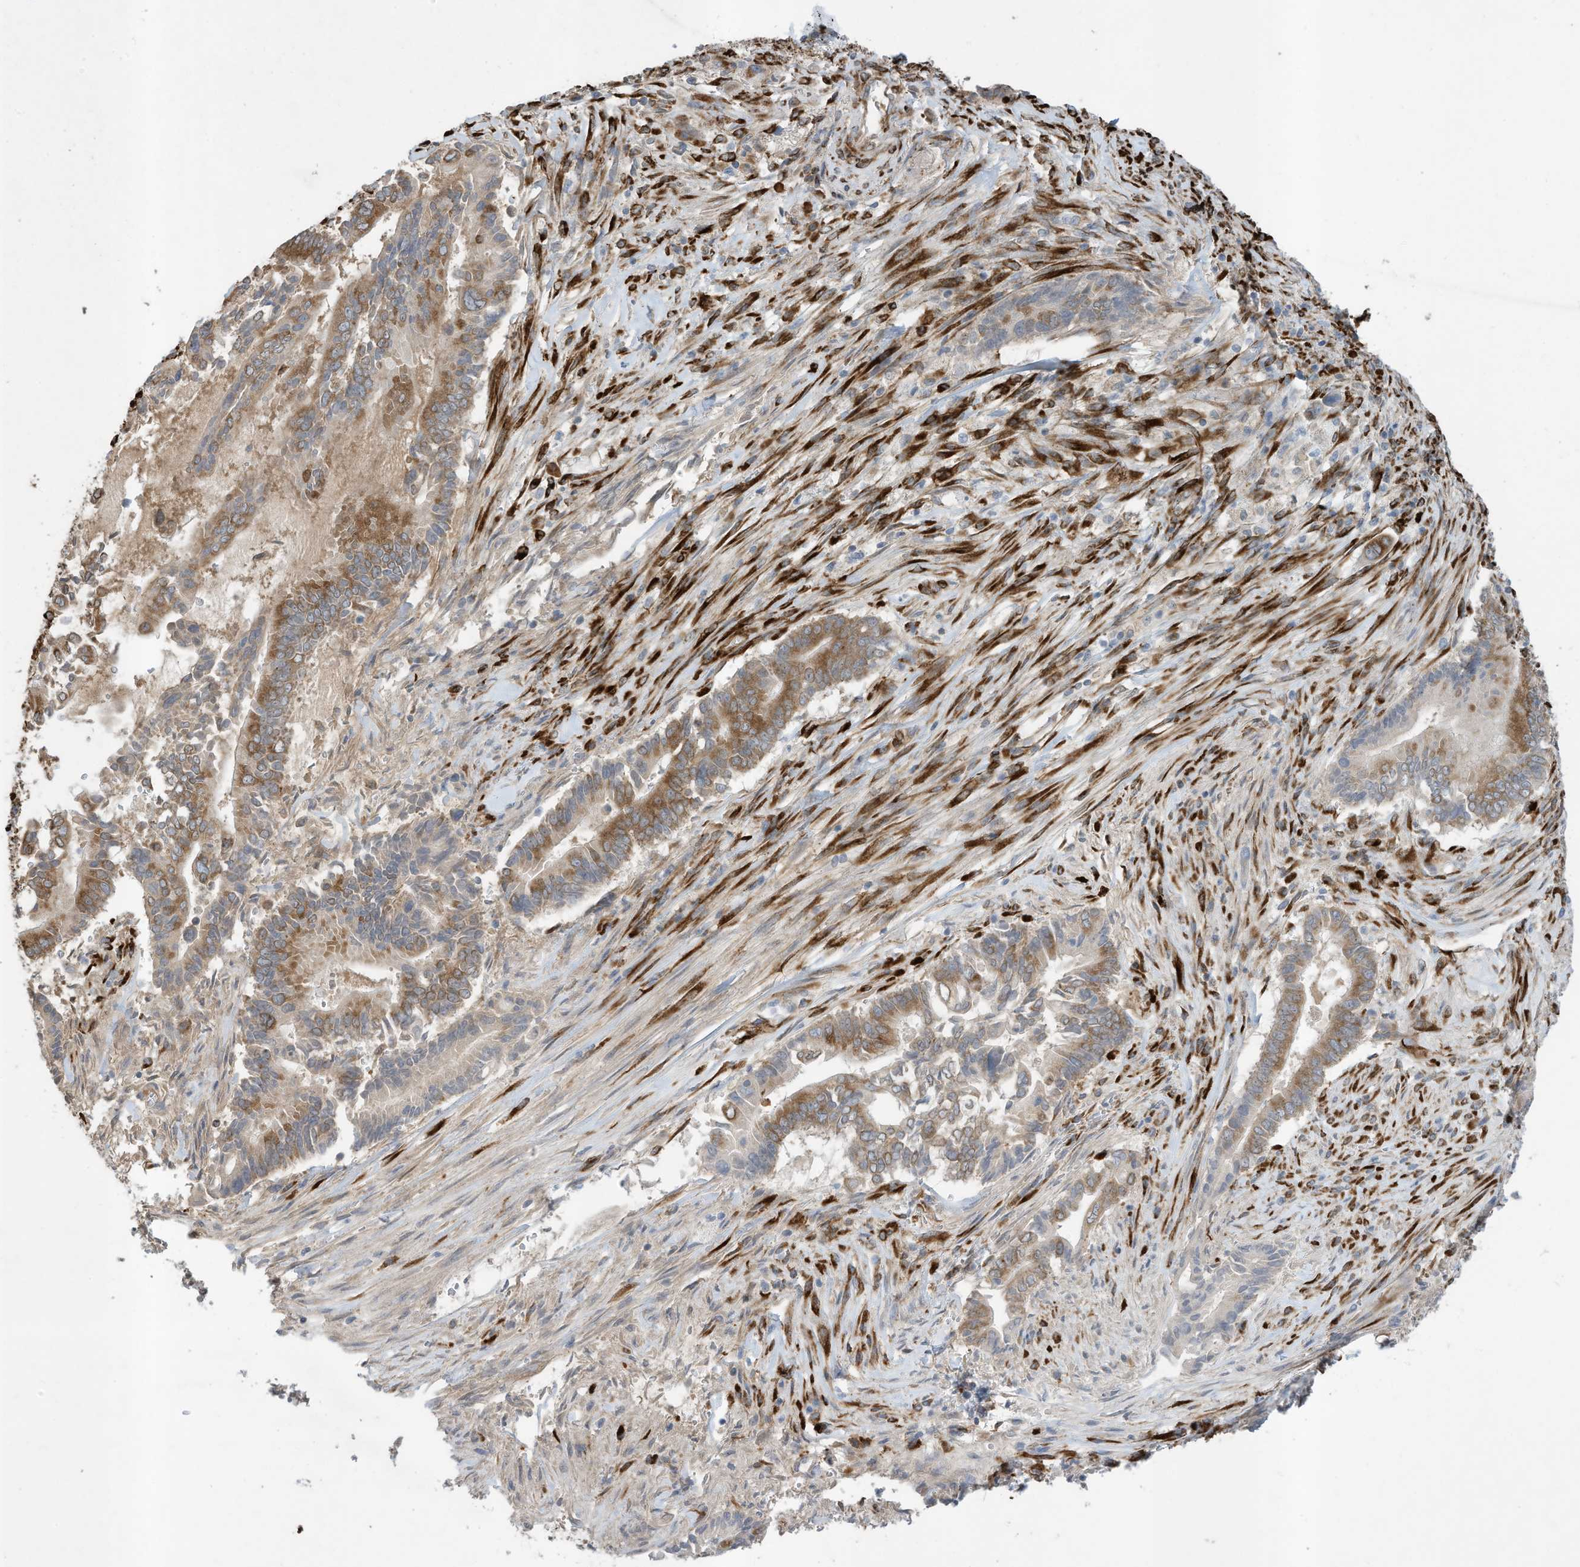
{"staining": {"intensity": "moderate", "quantity": "25%-75%", "location": "cytoplasmic/membranous"}, "tissue": "pancreatic cancer", "cell_type": "Tumor cells", "image_type": "cancer", "snomed": [{"axis": "morphology", "description": "Adenocarcinoma, NOS"}, {"axis": "topography", "description": "Pancreas"}], "caption": "Protein expression analysis of pancreatic adenocarcinoma reveals moderate cytoplasmic/membranous expression in approximately 25%-75% of tumor cells.", "gene": "ZBTB45", "patient": {"sex": "male", "age": 68}}